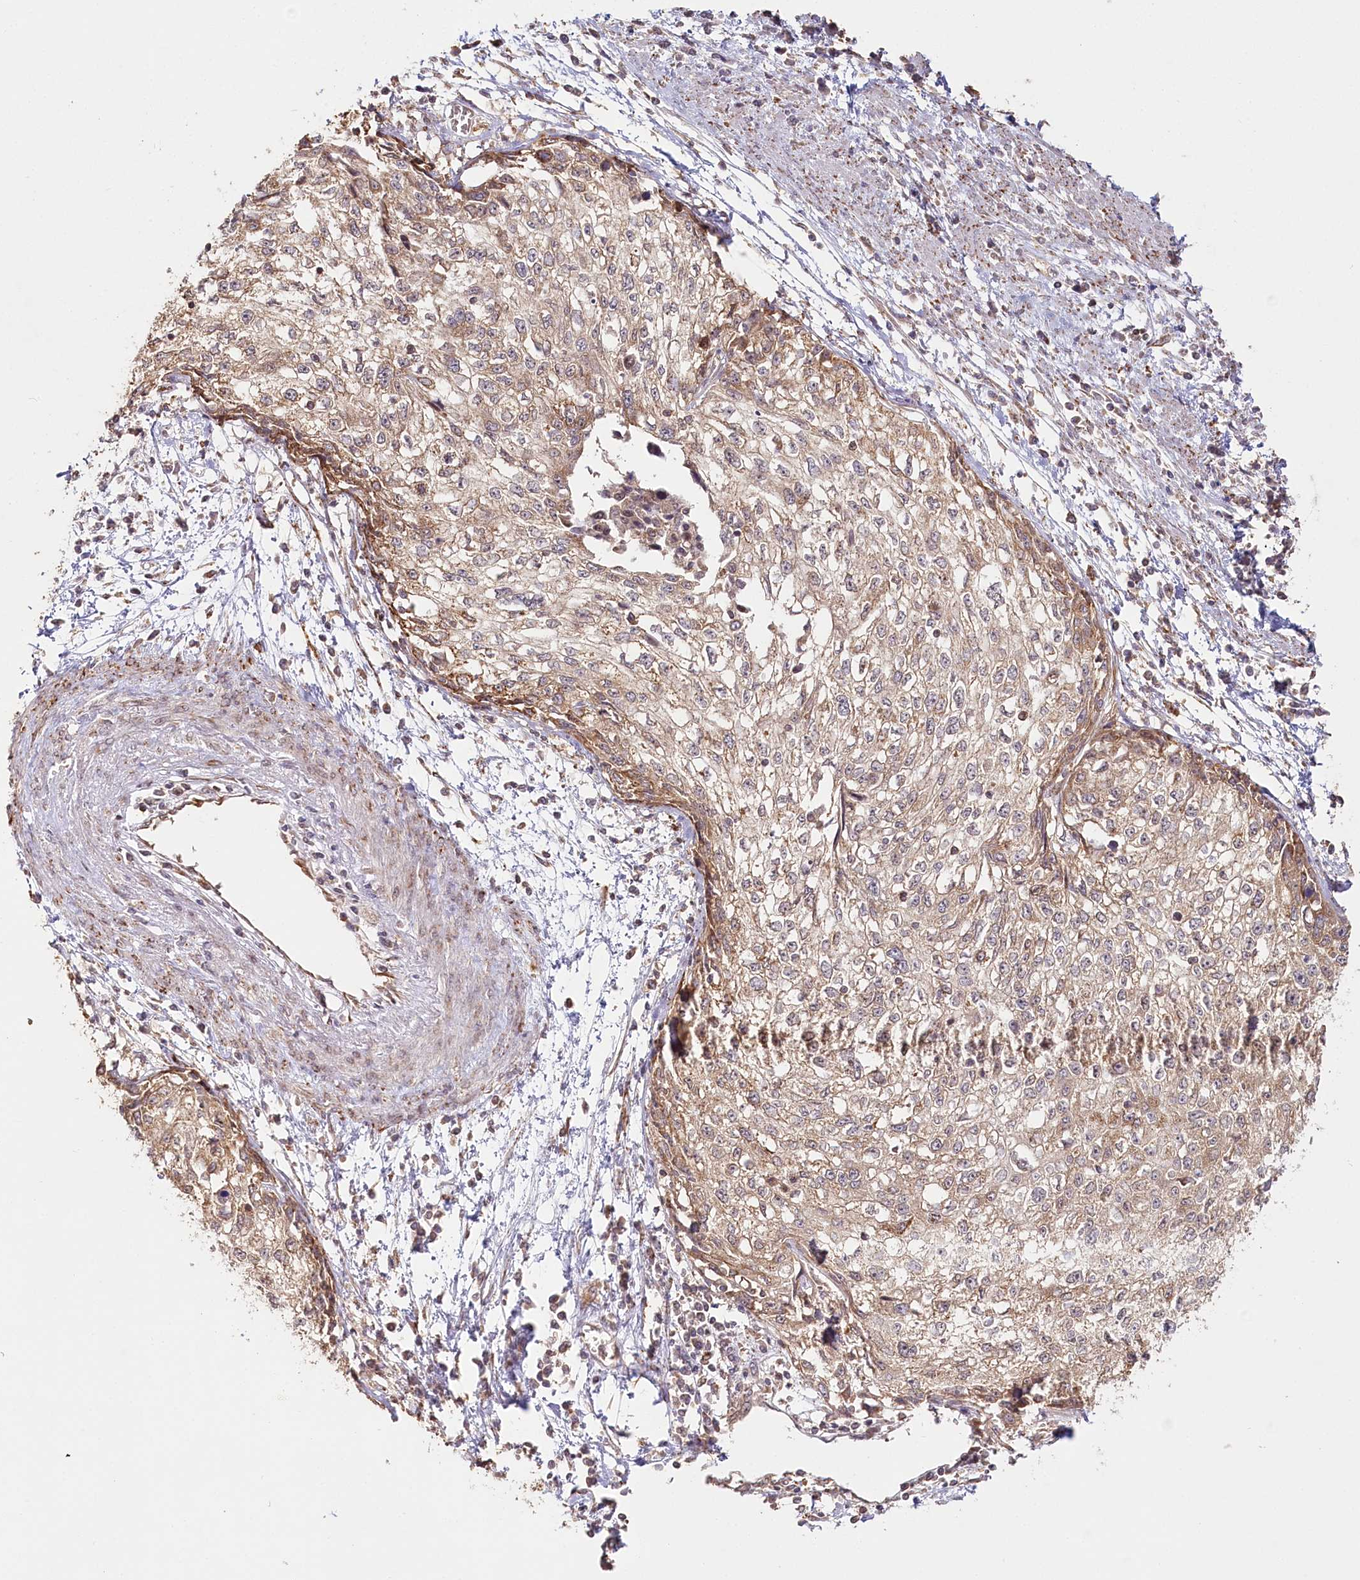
{"staining": {"intensity": "weak", "quantity": ">75%", "location": "cytoplasmic/membranous"}, "tissue": "cervical cancer", "cell_type": "Tumor cells", "image_type": "cancer", "snomed": [{"axis": "morphology", "description": "Squamous cell carcinoma, NOS"}, {"axis": "topography", "description": "Cervix"}], "caption": "Human cervical squamous cell carcinoma stained with a brown dye reveals weak cytoplasmic/membranous positive expression in approximately >75% of tumor cells.", "gene": "OTUD4", "patient": {"sex": "female", "age": 57}}